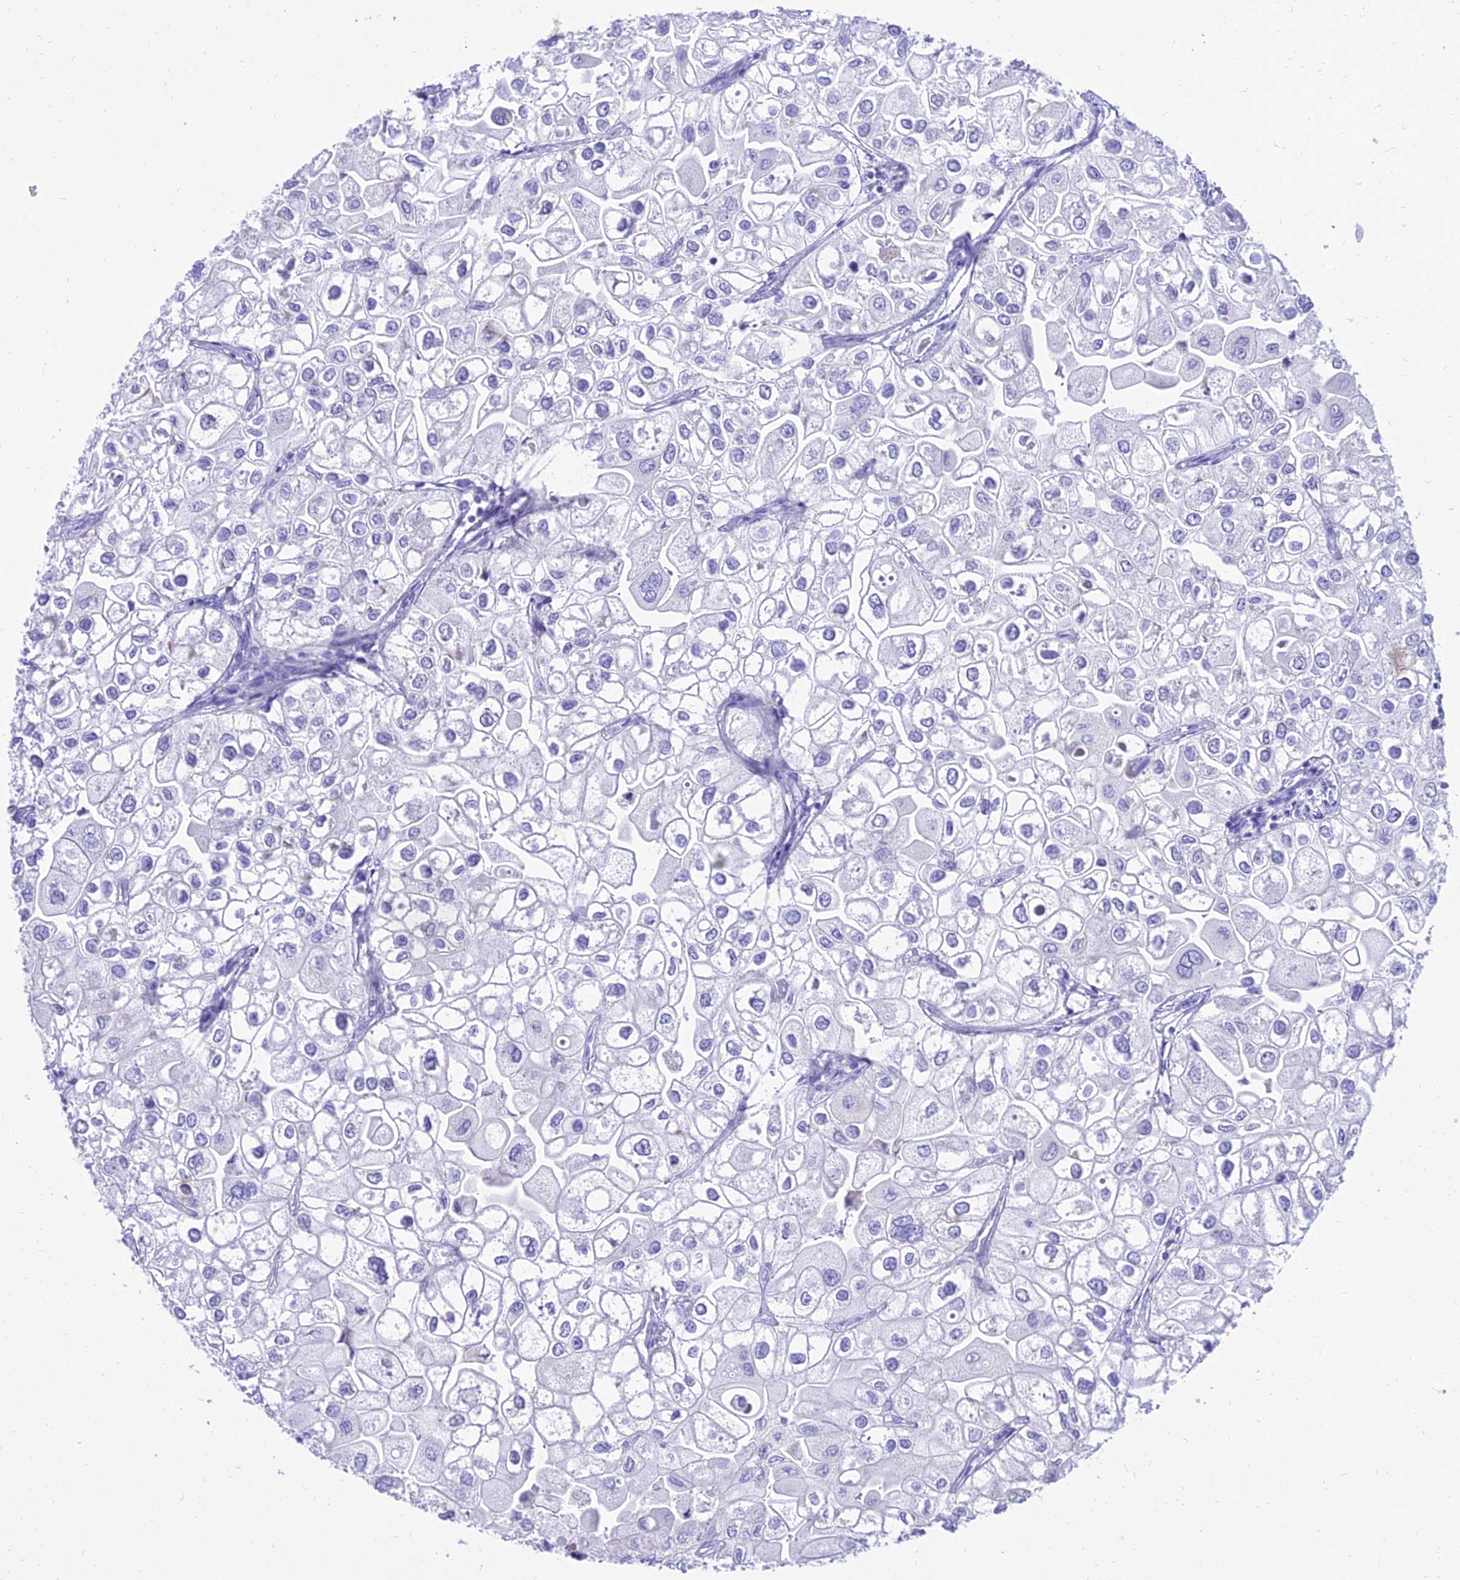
{"staining": {"intensity": "negative", "quantity": "none", "location": "none"}, "tissue": "urothelial cancer", "cell_type": "Tumor cells", "image_type": "cancer", "snomed": [{"axis": "morphology", "description": "Urothelial carcinoma, High grade"}, {"axis": "topography", "description": "Urinary bladder"}], "caption": "Immunohistochemistry histopathology image of high-grade urothelial carcinoma stained for a protein (brown), which demonstrates no staining in tumor cells.", "gene": "PKN3", "patient": {"sex": "male", "age": 64}}